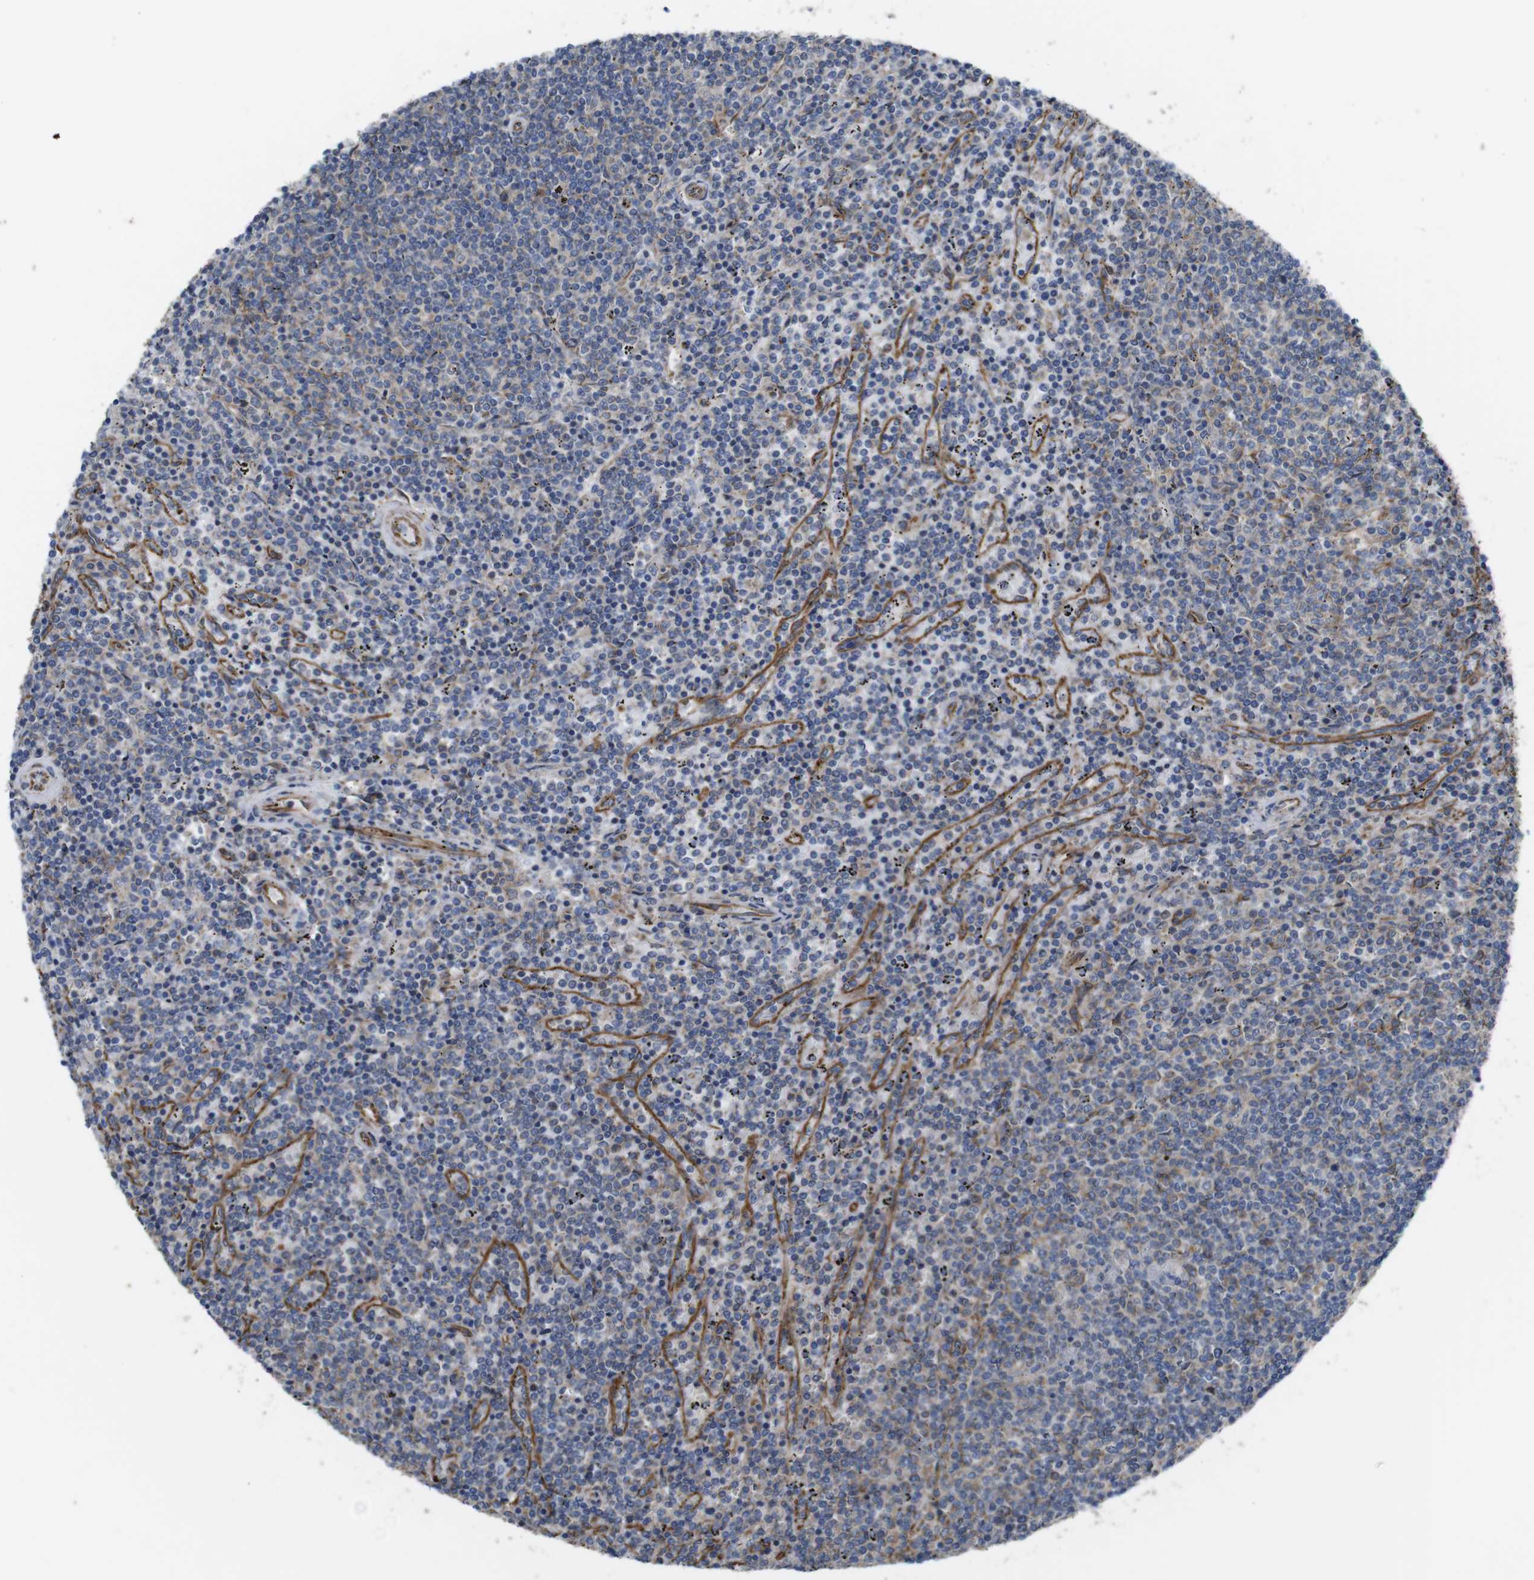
{"staining": {"intensity": "weak", "quantity": "<25%", "location": "cytoplasmic/membranous"}, "tissue": "lymphoma", "cell_type": "Tumor cells", "image_type": "cancer", "snomed": [{"axis": "morphology", "description": "Malignant lymphoma, non-Hodgkin's type, Low grade"}, {"axis": "topography", "description": "Spleen"}], "caption": "The micrograph demonstrates no significant expression in tumor cells of low-grade malignant lymphoma, non-Hodgkin's type.", "gene": "POMK", "patient": {"sex": "female", "age": 50}}